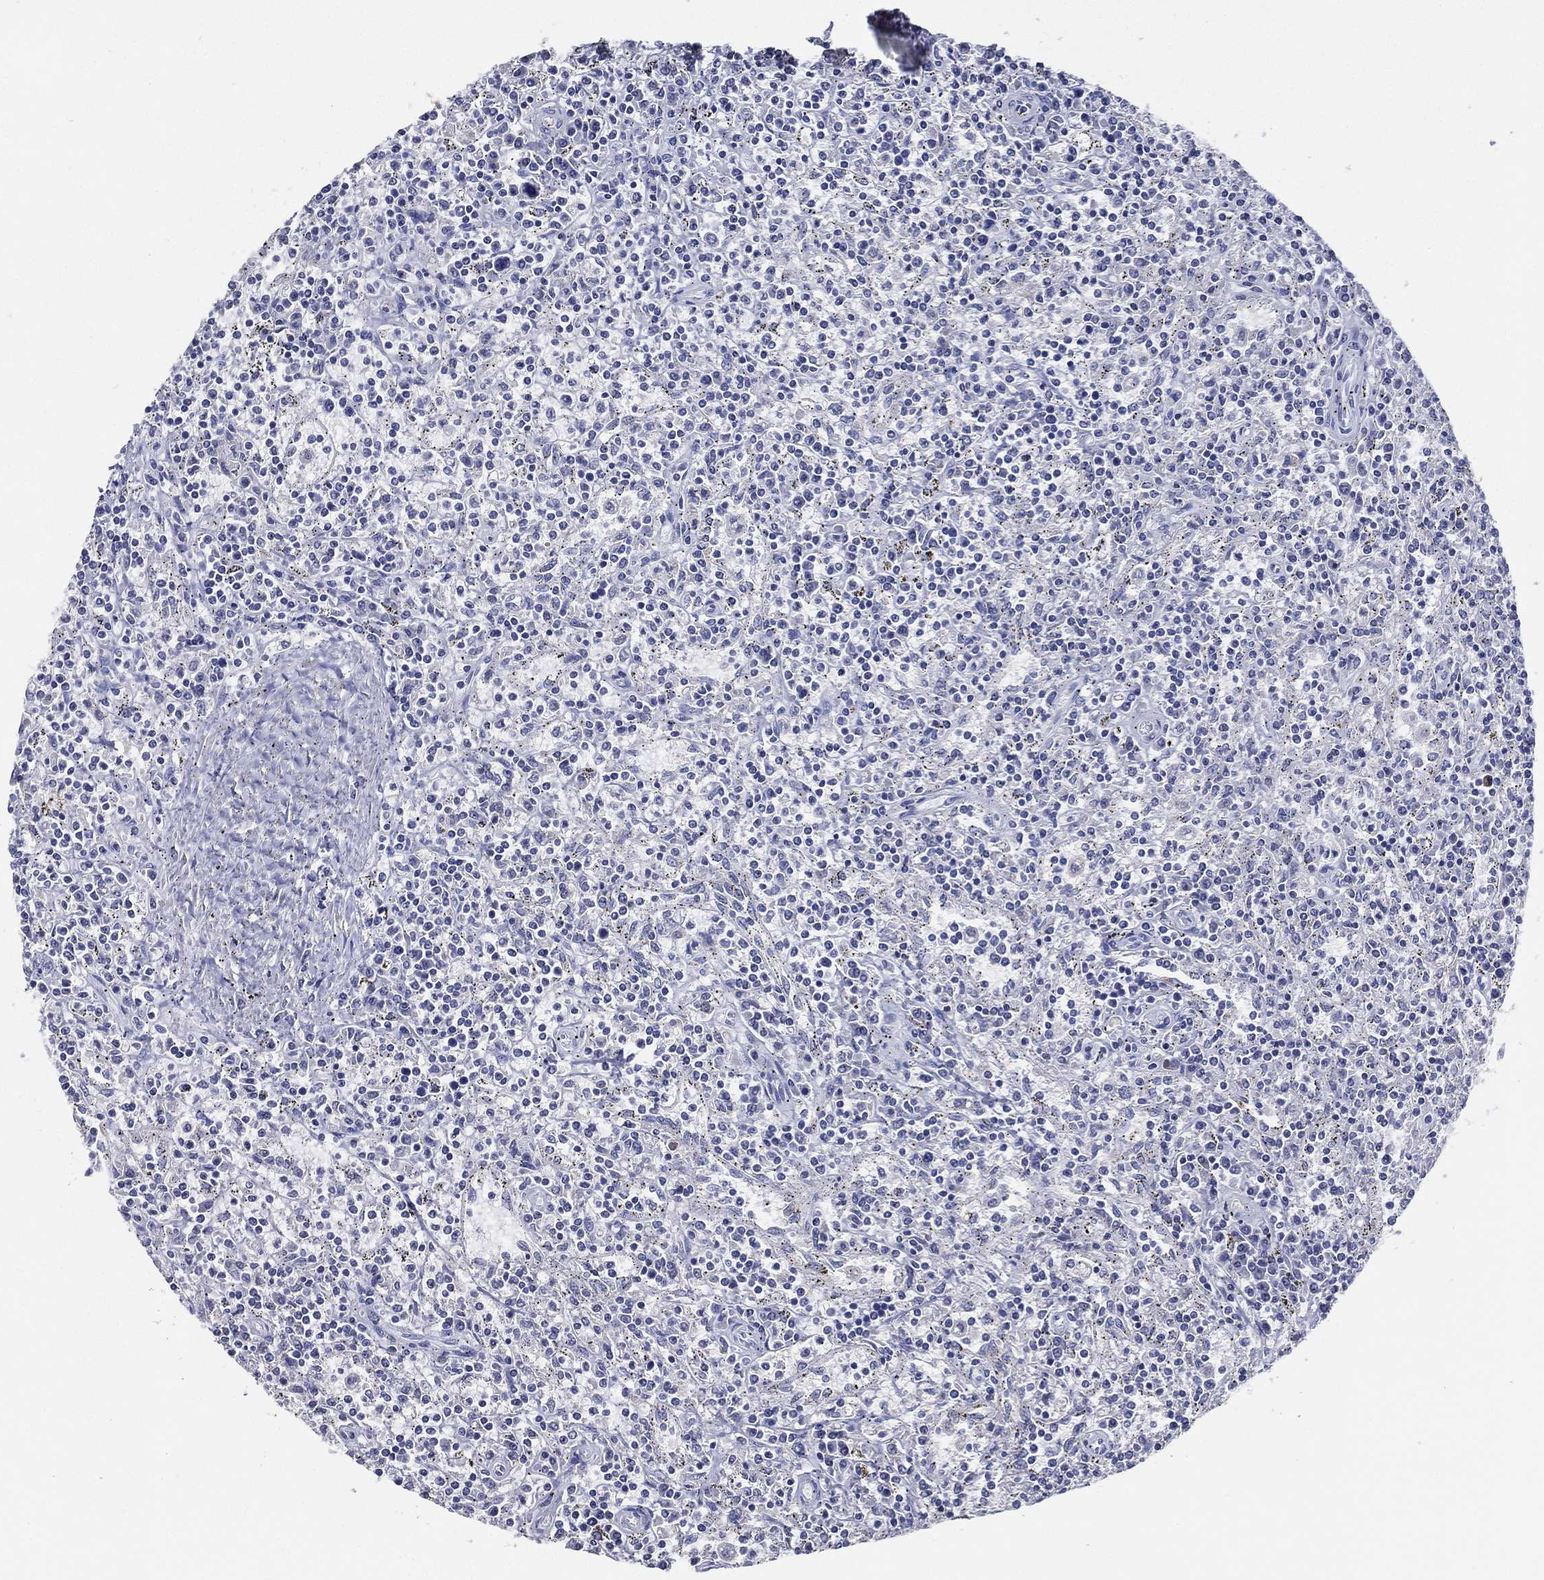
{"staining": {"intensity": "negative", "quantity": "none", "location": "none"}, "tissue": "lymphoma", "cell_type": "Tumor cells", "image_type": "cancer", "snomed": [{"axis": "morphology", "description": "Malignant lymphoma, non-Hodgkin's type, Low grade"}, {"axis": "topography", "description": "Spleen"}], "caption": "There is no significant expression in tumor cells of lymphoma. (DAB (3,3'-diaminobenzidine) IHC visualized using brightfield microscopy, high magnification).", "gene": "SLC13A4", "patient": {"sex": "male", "age": 62}}